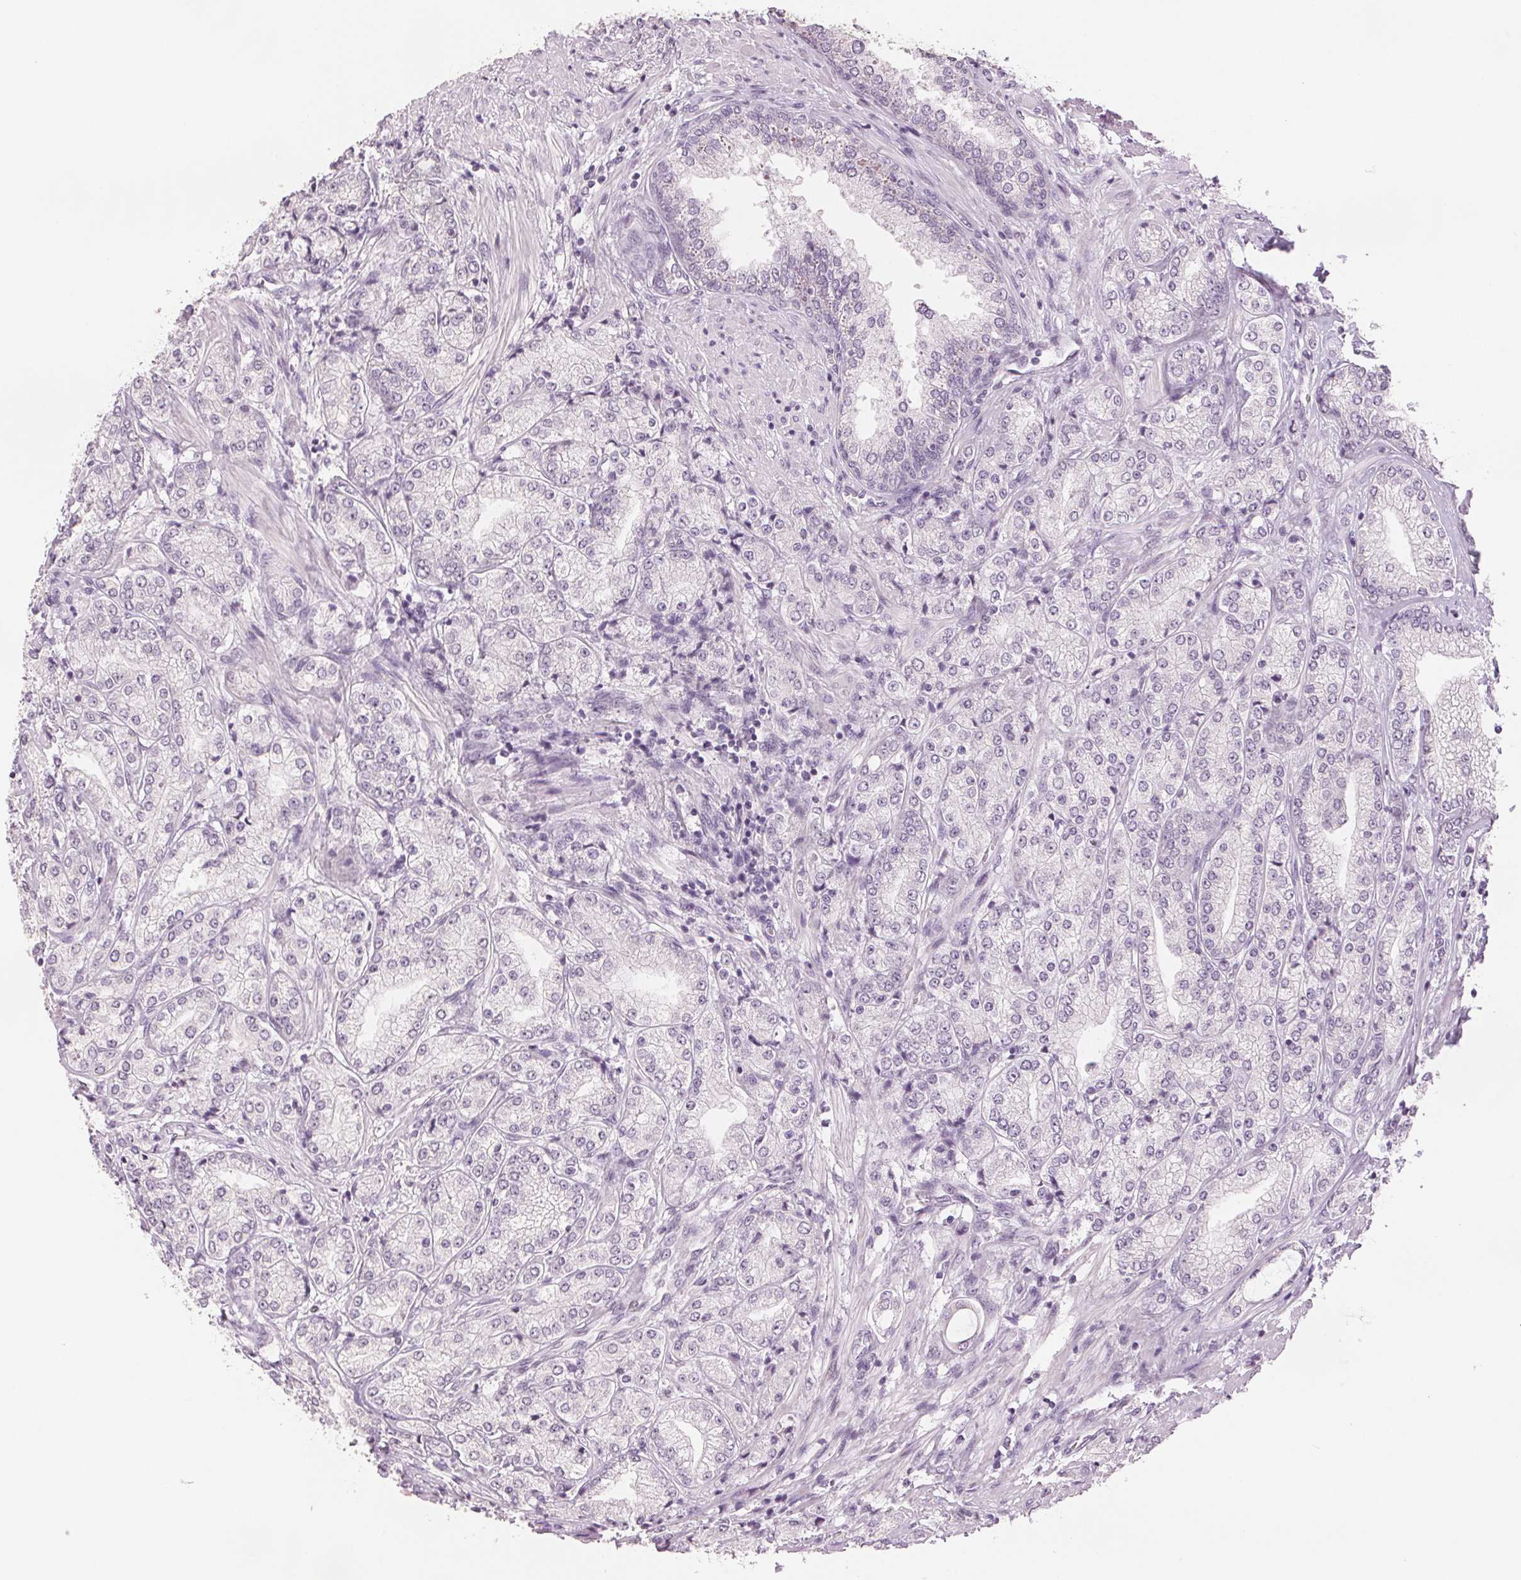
{"staining": {"intensity": "negative", "quantity": "none", "location": "none"}, "tissue": "prostate cancer", "cell_type": "Tumor cells", "image_type": "cancer", "snomed": [{"axis": "morphology", "description": "Adenocarcinoma, NOS"}, {"axis": "topography", "description": "Prostate"}], "caption": "Protein analysis of prostate adenocarcinoma shows no significant expression in tumor cells.", "gene": "SCGN", "patient": {"sex": "male", "age": 63}}